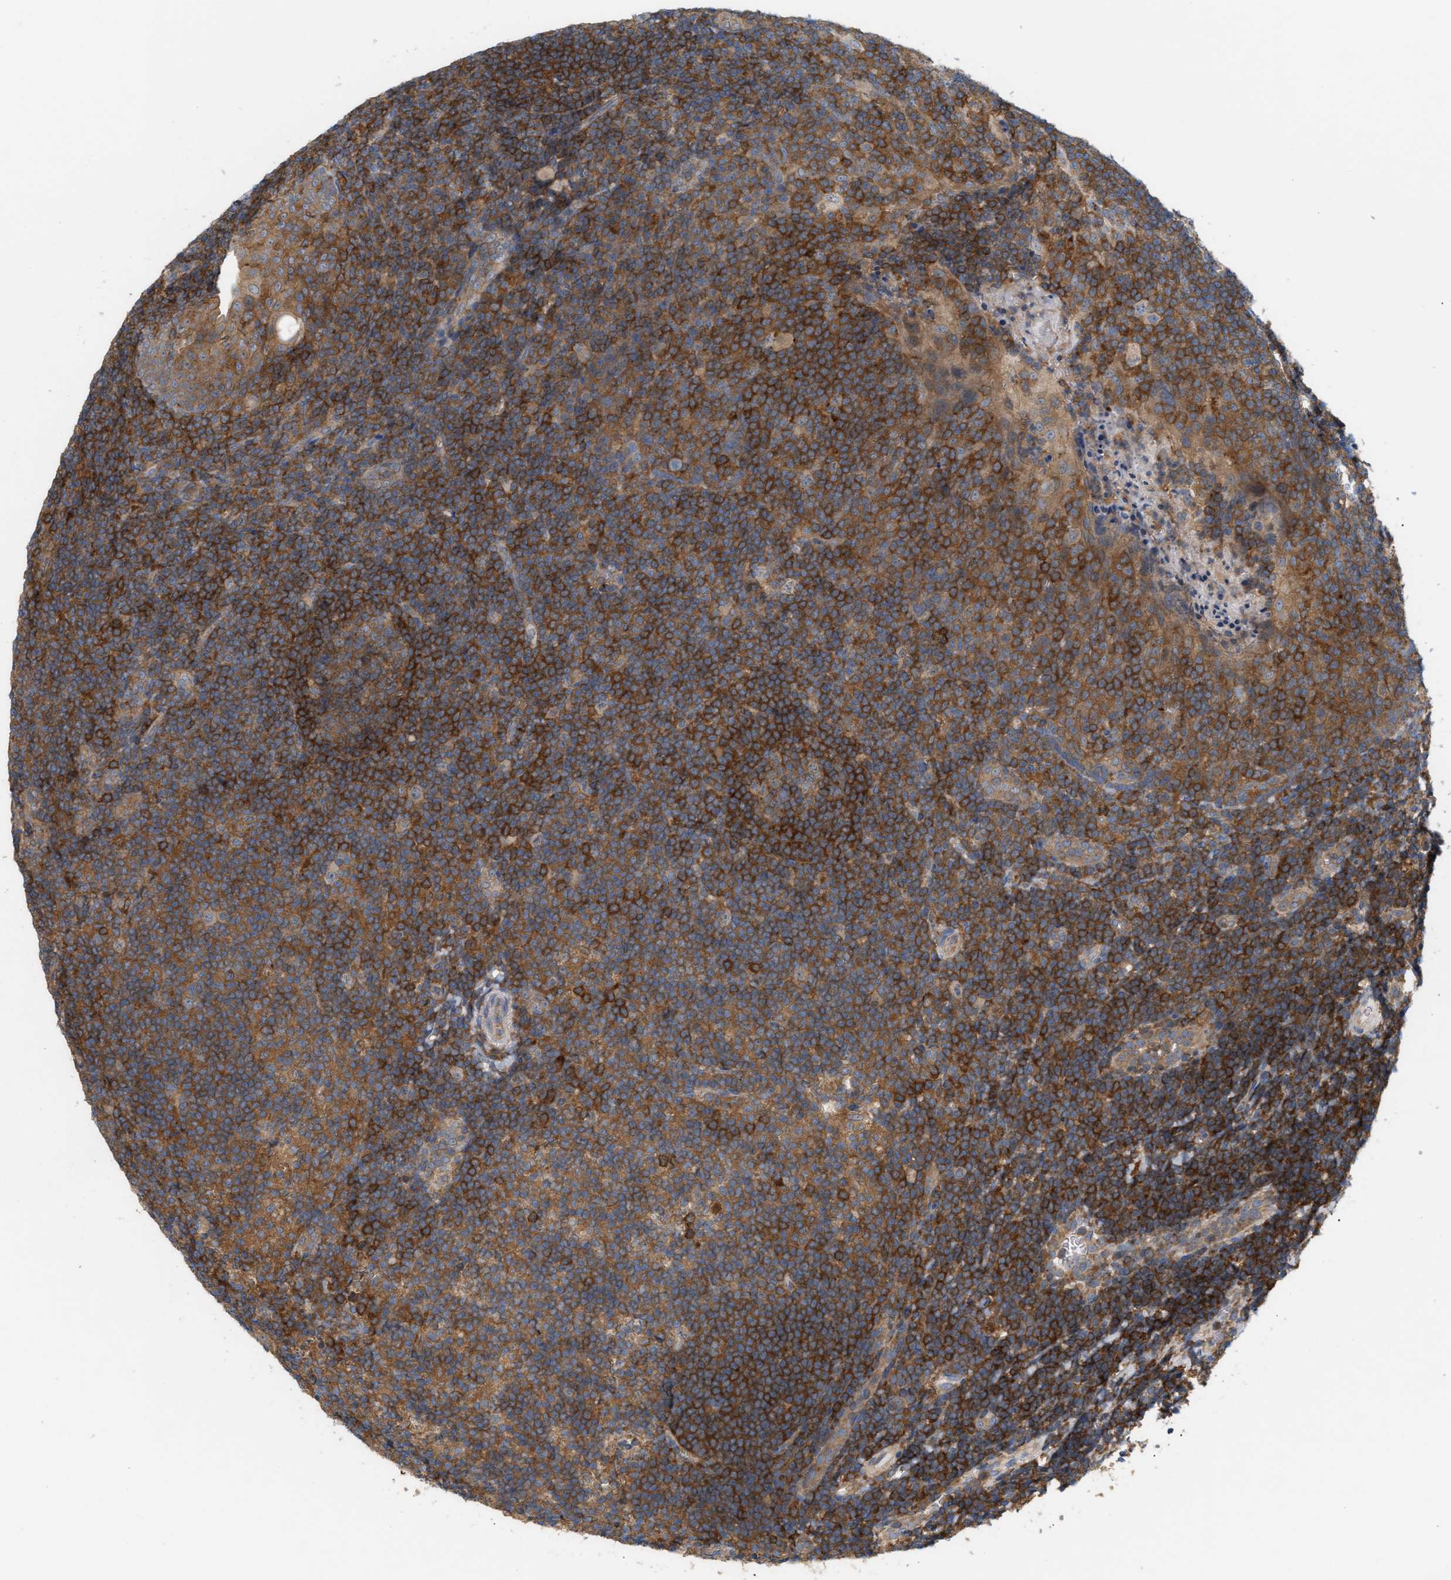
{"staining": {"intensity": "strong", "quantity": ">75%", "location": "cytoplasmic/membranous"}, "tissue": "tonsil", "cell_type": "Germinal center cells", "image_type": "normal", "snomed": [{"axis": "morphology", "description": "Normal tissue, NOS"}, {"axis": "topography", "description": "Tonsil"}], "caption": "Tonsil stained for a protein (brown) shows strong cytoplasmic/membranous positive positivity in approximately >75% of germinal center cells.", "gene": "DBNL", "patient": {"sex": "male", "age": 37}}